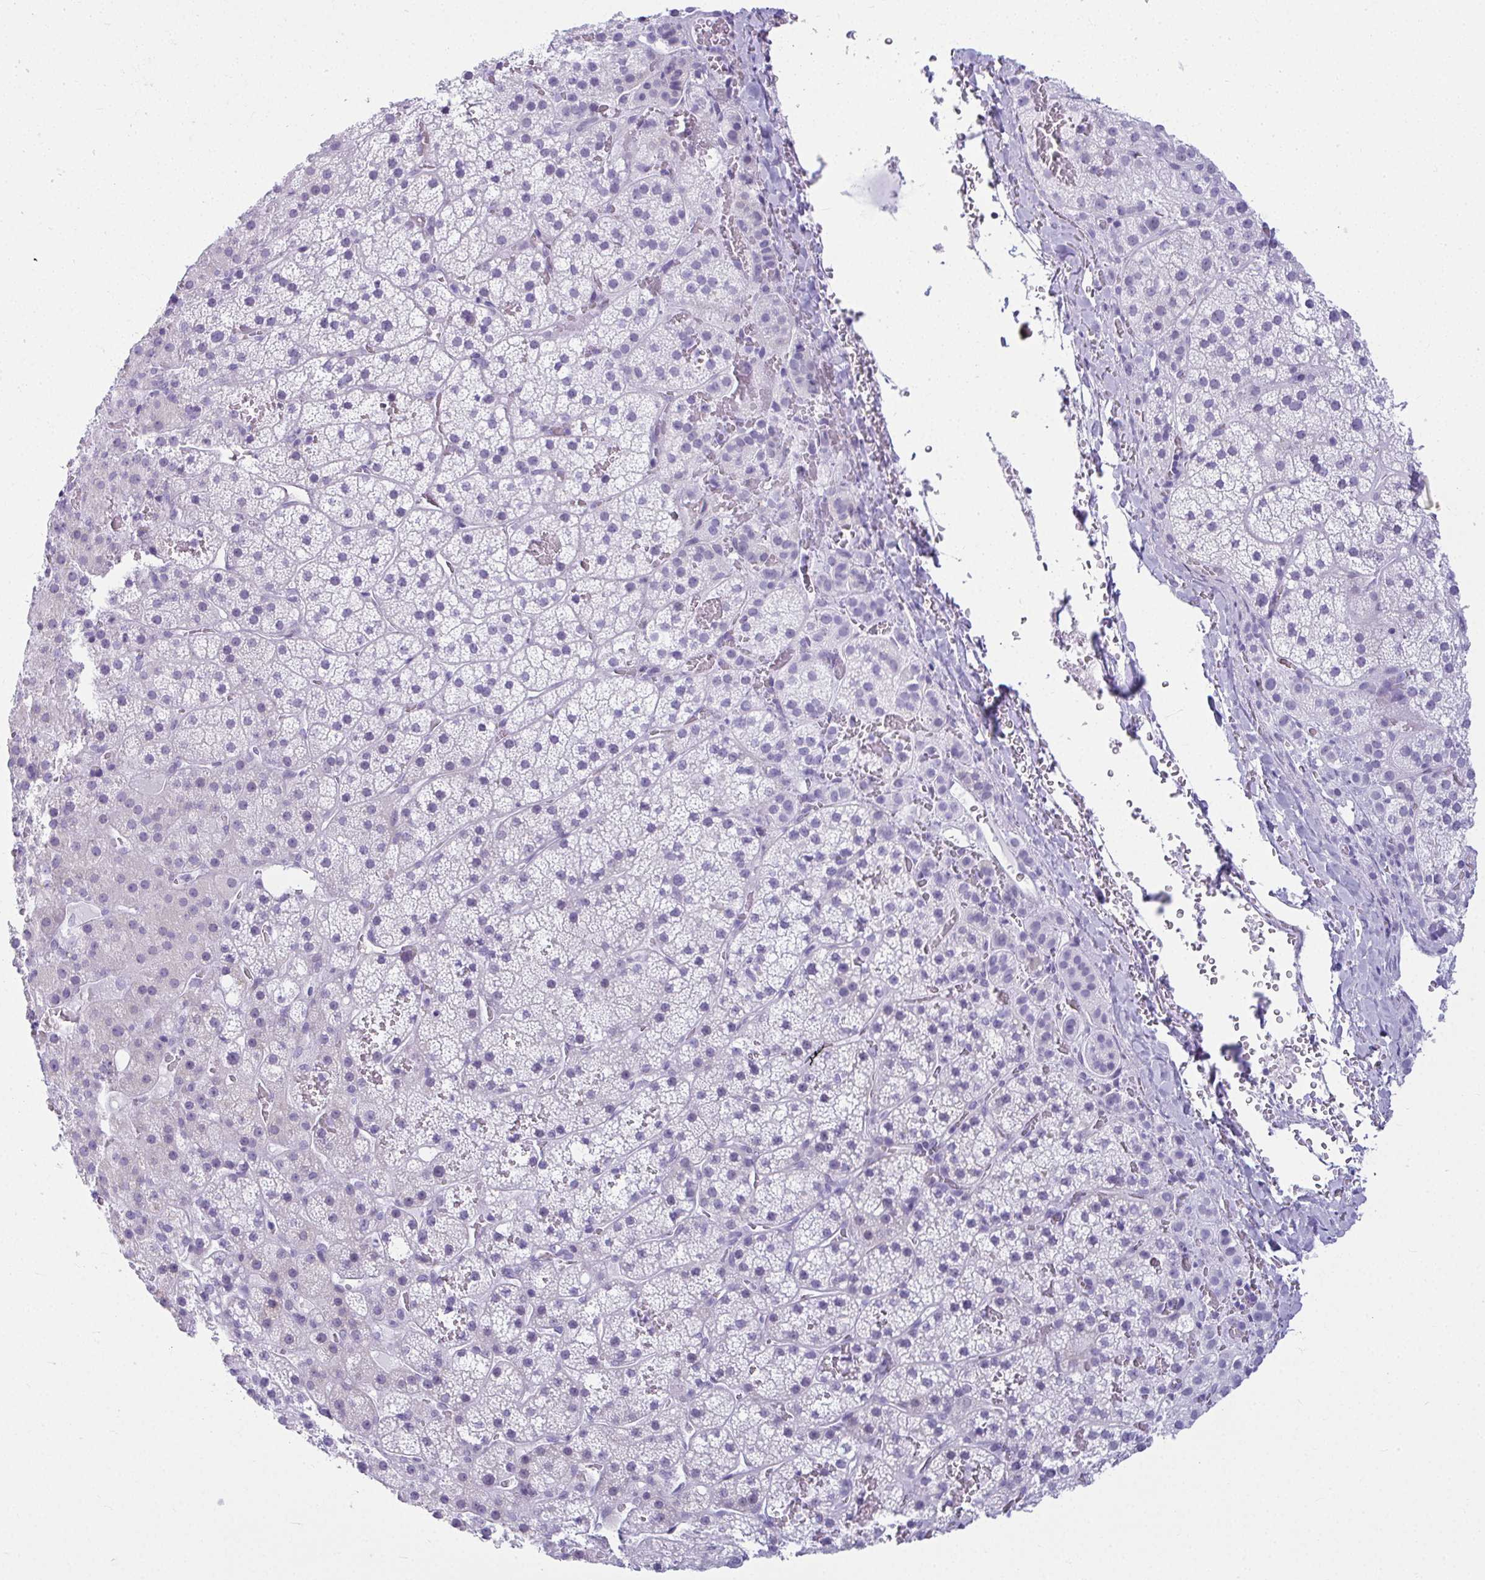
{"staining": {"intensity": "negative", "quantity": "none", "location": "none"}, "tissue": "adrenal gland", "cell_type": "Glandular cells", "image_type": "normal", "snomed": [{"axis": "morphology", "description": "Normal tissue, NOS"}, {"axis": "topography", "description": "Adrenal gland"}], "caption": "Immunohistochemical staining of normal human adrenal gland reveals no significant staining in glandular cells.", "gene": "CLGN", "patient": {"sex": "male", "age": 53}}